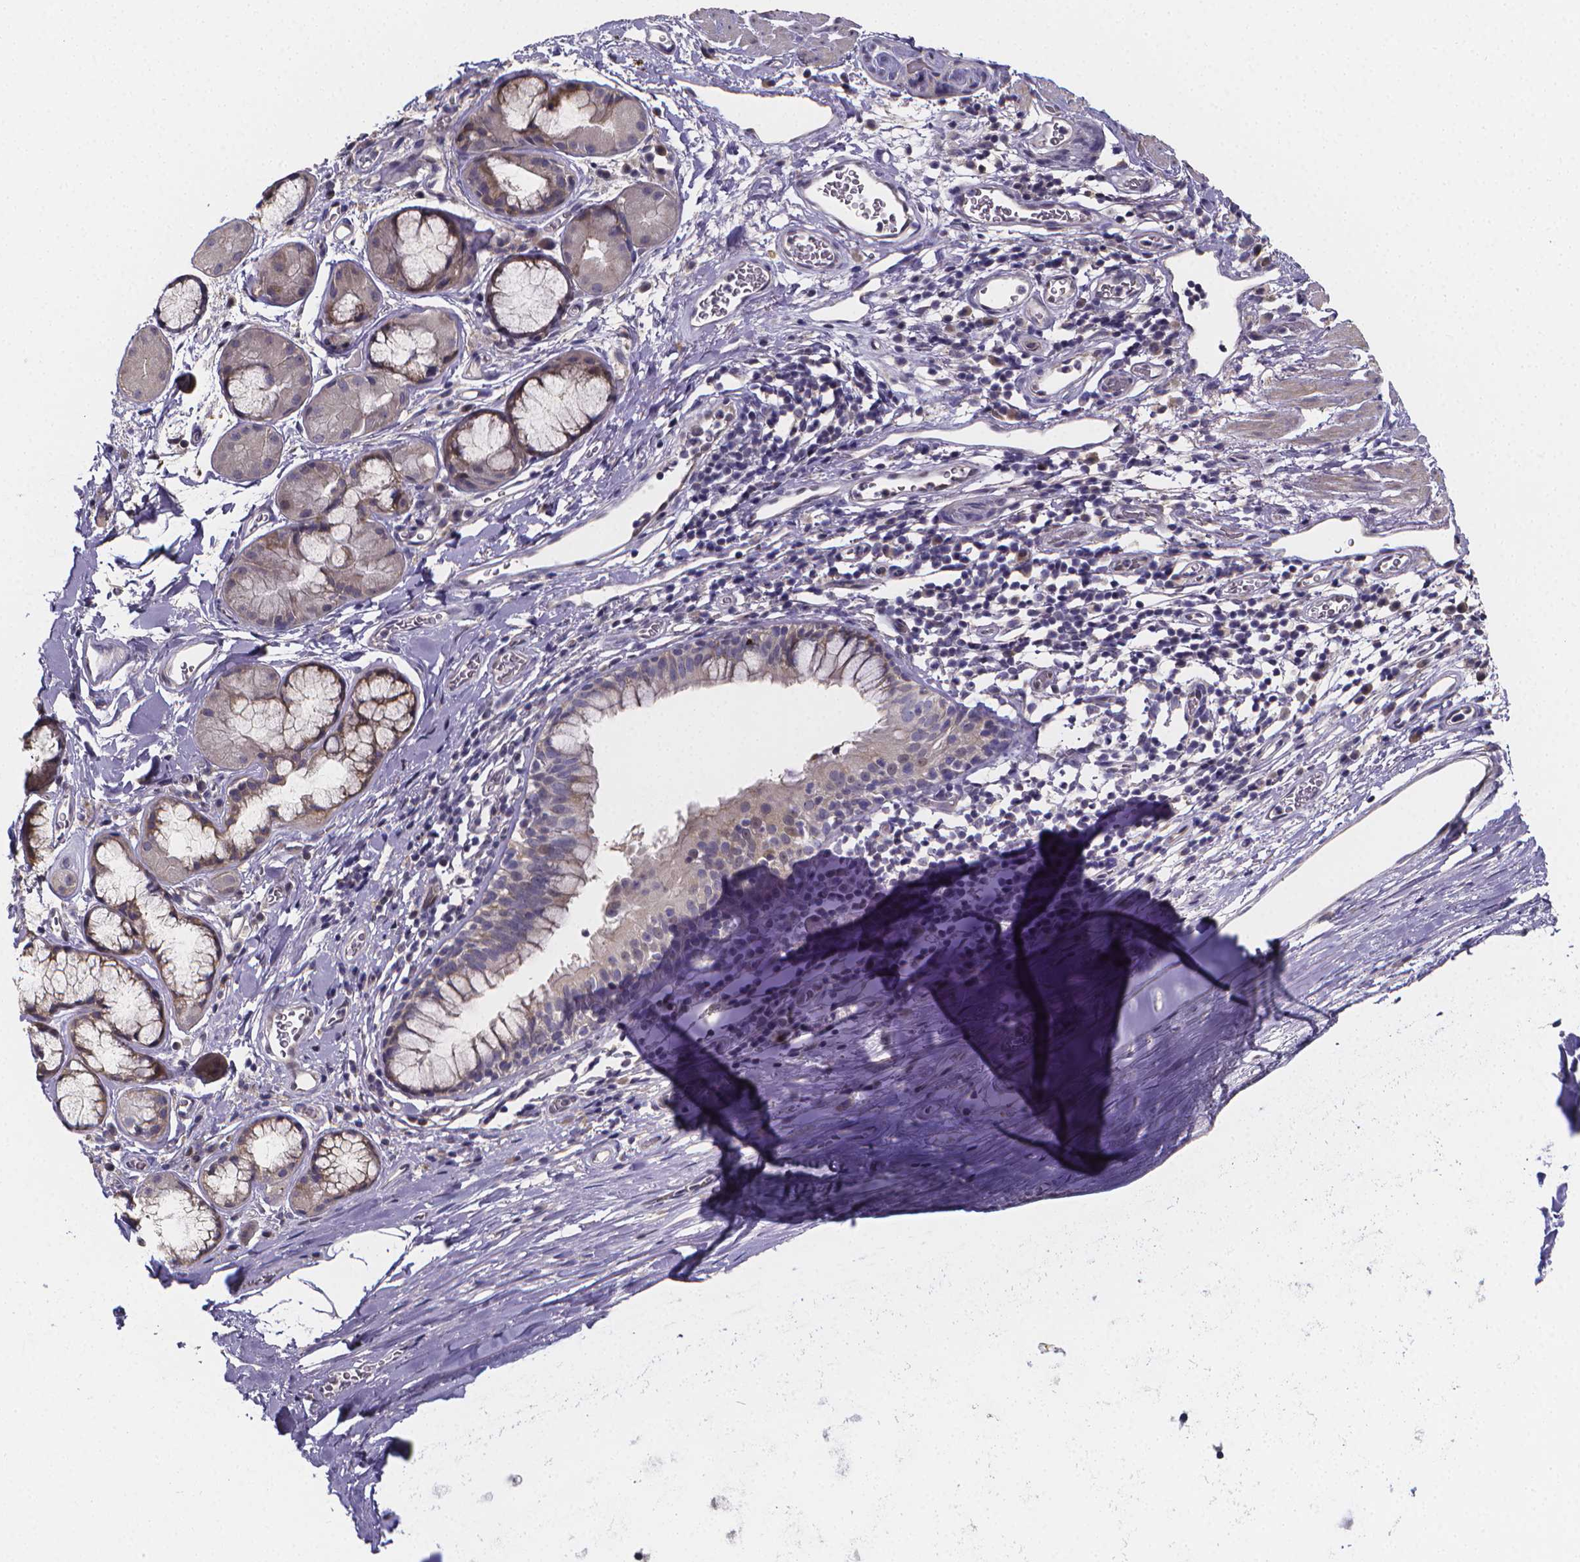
{"staining": {"intensity": "negative", "quantity": "none", "location": "none"}, "tissue": "bronchus", "cell_type": "Respiratory epithelial cells", "image_type": "normal", "snomed": [{"axis": "morphology", "description": "Normal tissue, NOS"}, {"axis": "topography", "description": "Cartilage tissue"}, {"axis": "topography", "description": "Bronchus"}], "caption": "A photomicrograph of human bronchus is negative for staining in respiratory epithelial cells. (Brightfield microscopy of DAB immunohistochemistry at high magnification).", "gene": "PAH", "patient": {"sex": "male", "age": 58}}